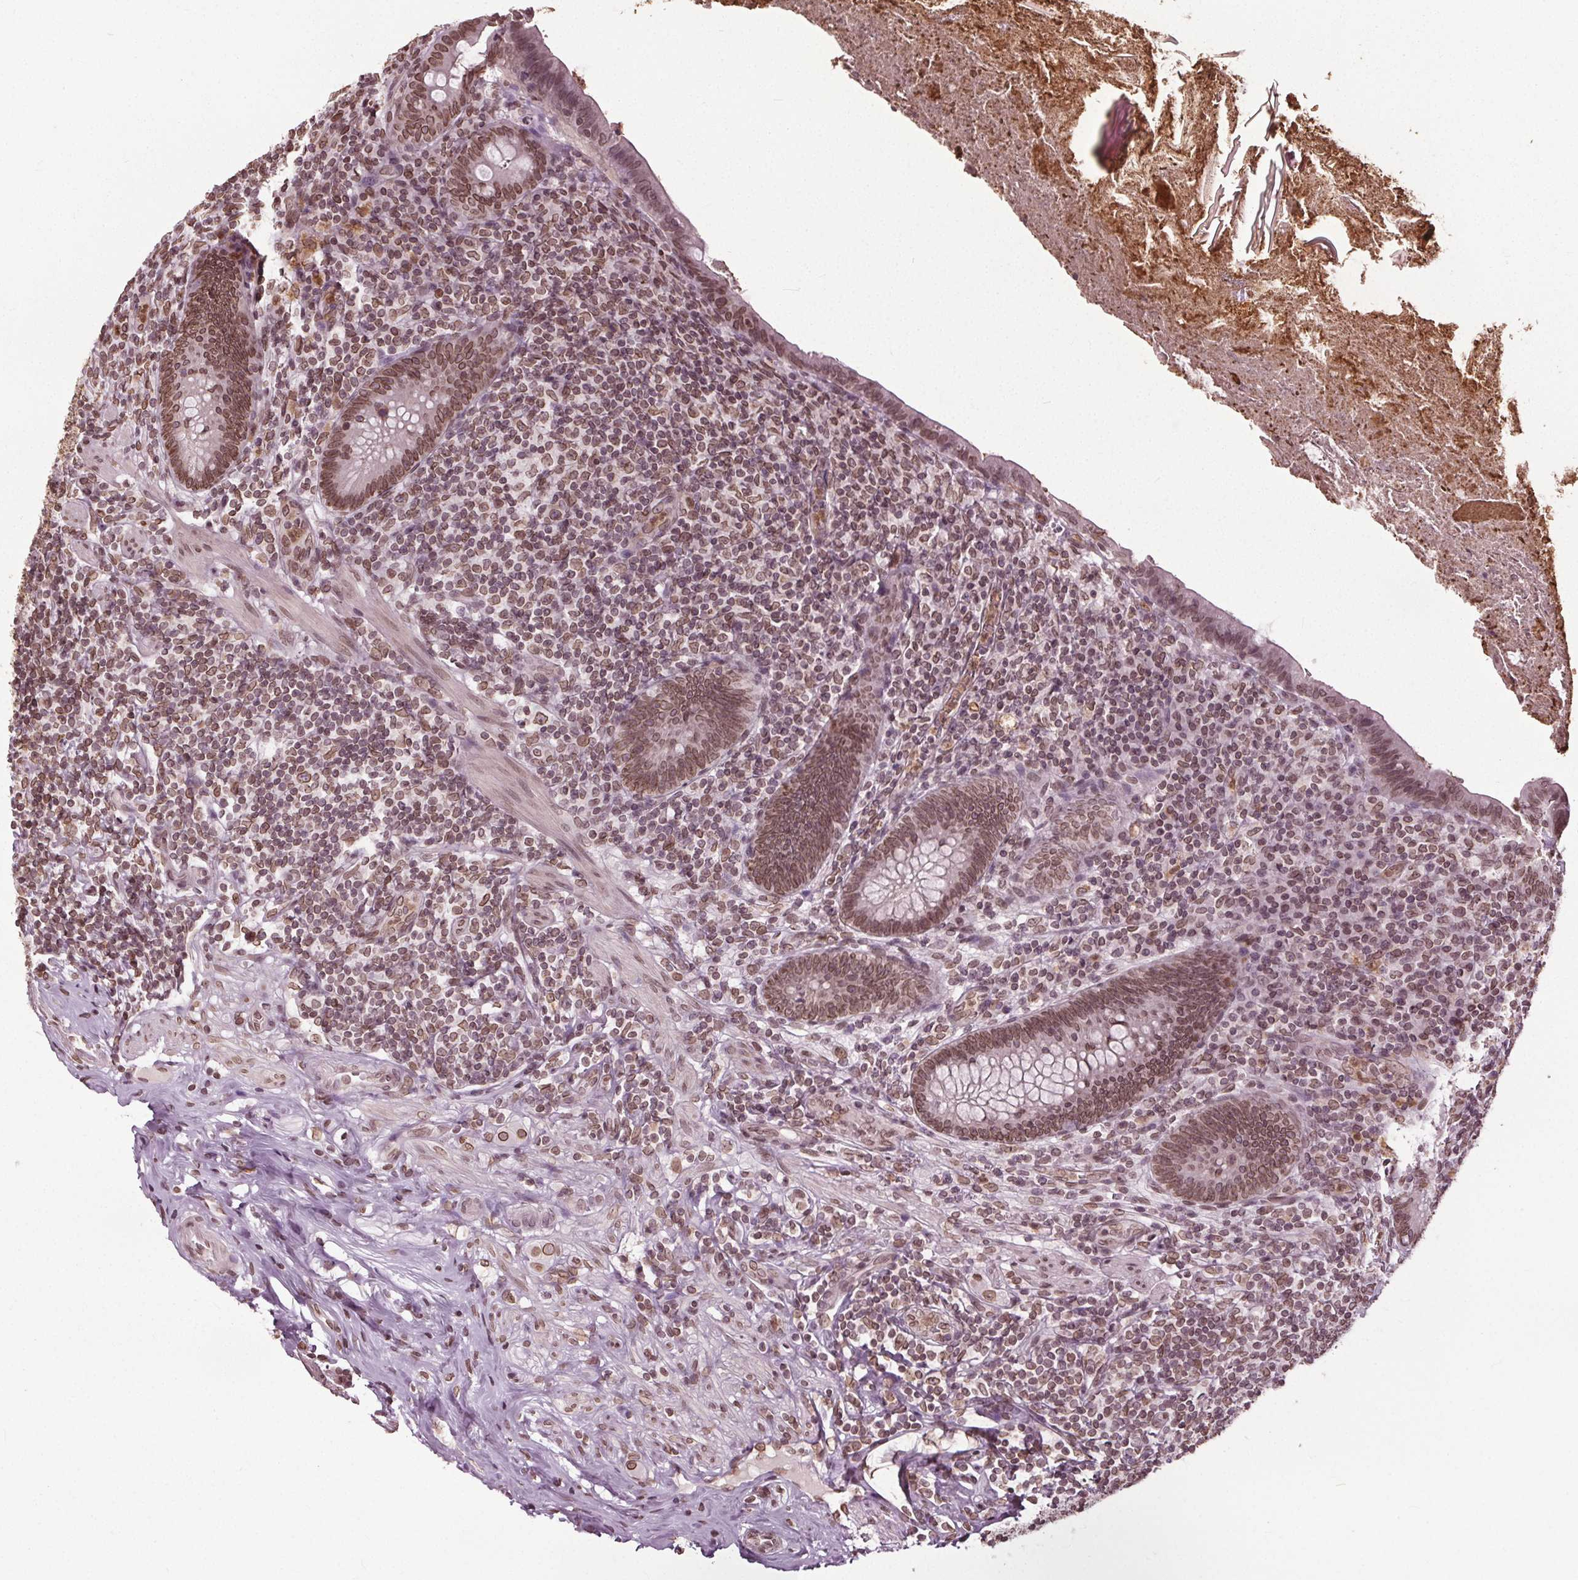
{"staining": {"intensity": "moderate", "quantity": "25%-75%", "location": "cytoplasmic/membranous,nuclear"}, "tissue": "appendix", "cell_type": "Glandular cells", "image_type": "normal", "snomed": [{"axis": "morphology", "description": "Normal tissue, NOS"}, {"axis": "topography", "description": "Appendix"}], "caption": "Moderate cytoplasmic/membranous,nuclear staining is seen in approximately 25%-75% of glandular cells in unremarkable appendix. Ihc stains the protein in brown and the nuclei are stained blue.", "gene": "TTC39C", "patient": {"sex": "male", "age": 47}}